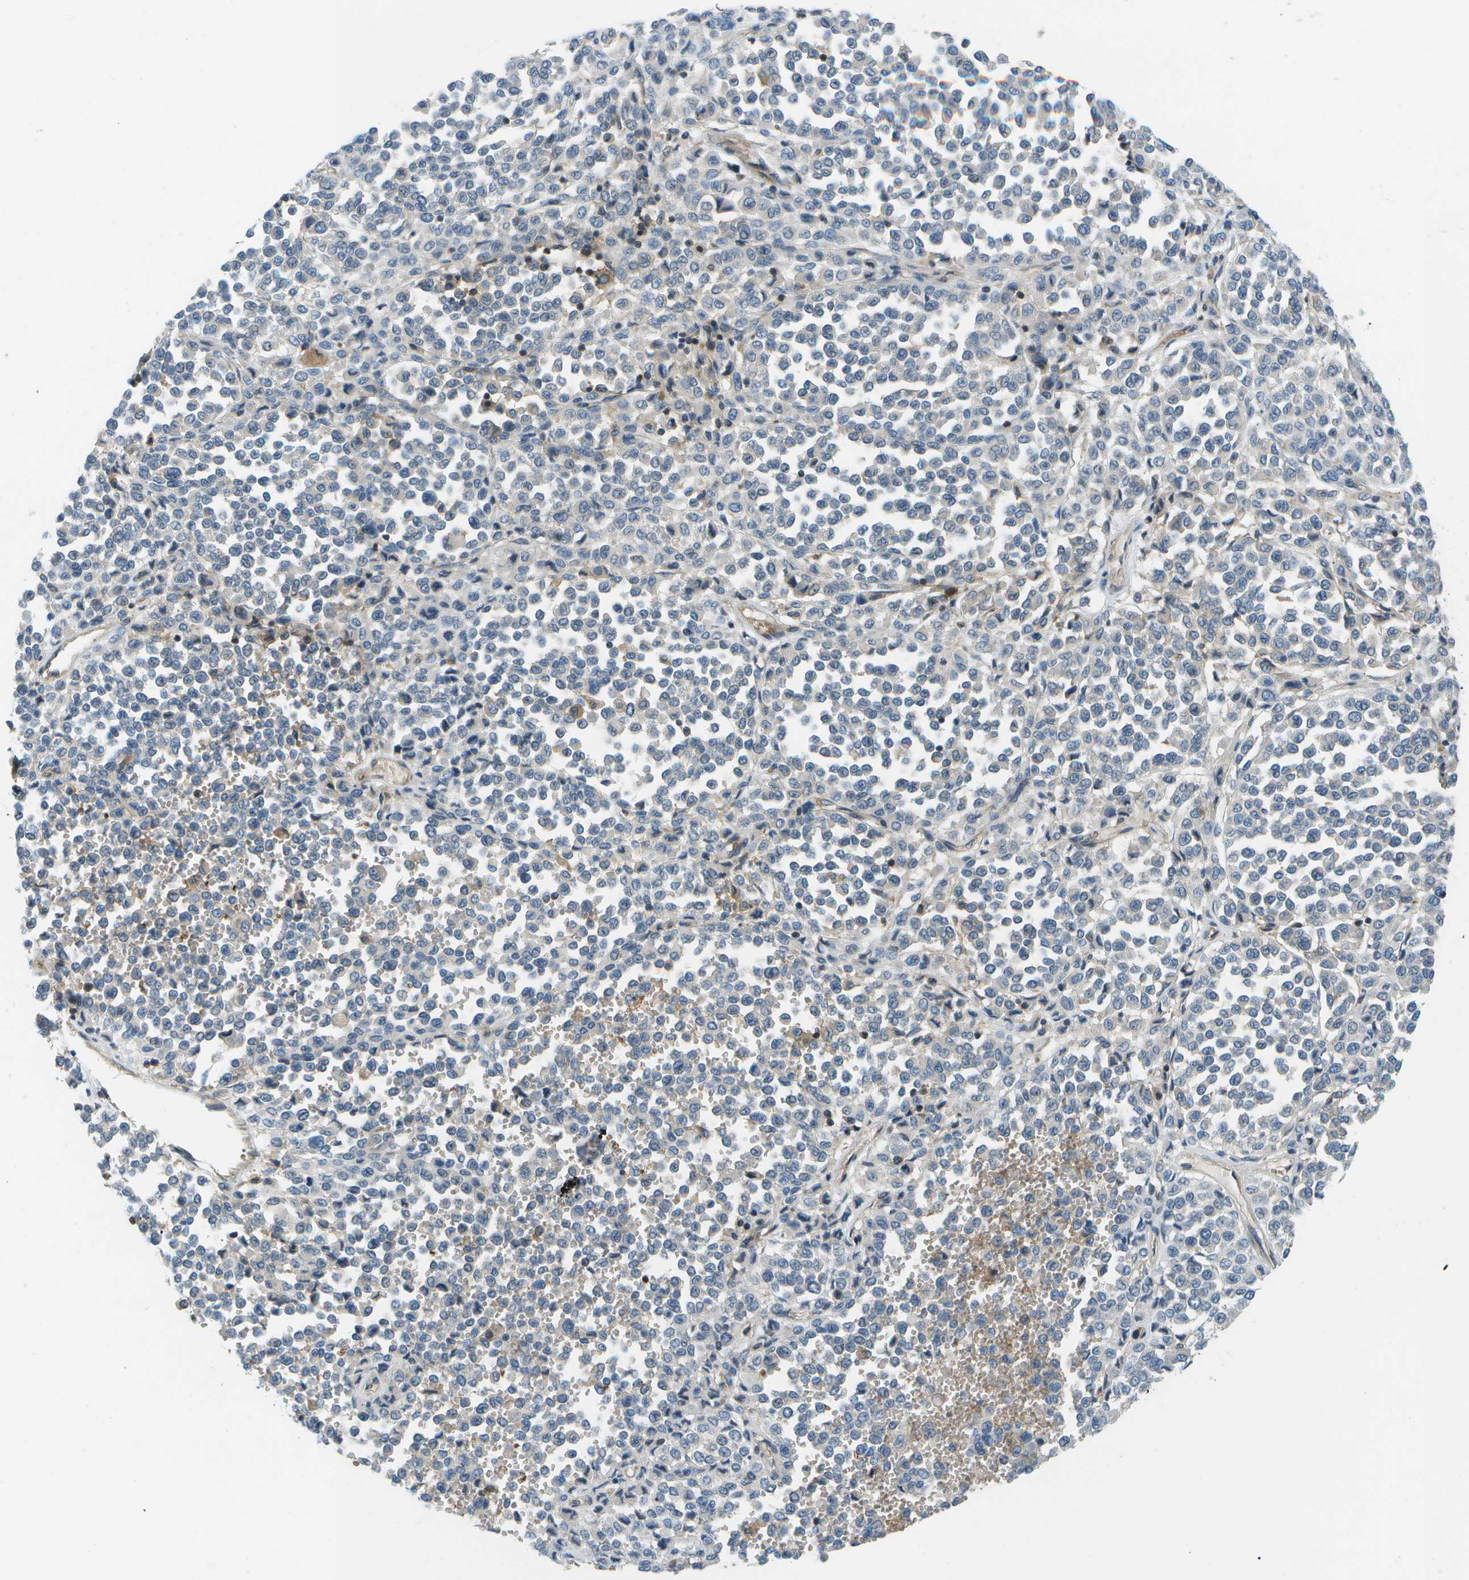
{"staining": {"intensity": "negative", "quantity": "none", "location": "none"}, "tissue": "melanoma", "cell_type": "Tumor cells", "image_type": "cancer", "snomed": [{"axis": "morphology", "description": "Malignant melanoma, Metastatic site"}, {"axis": "topography", "description": "Pancreas"}], "caption": "Immunohistochemical staining of malignant melanoma (metastatic site) displays no significant expression in tumor cells. (Brightfield microscopy of DAB (3,3'-diaminobenzidine) IHC at high magnification).", "gene": "CTIF", "patient": {"sex": "female", "age": 30}}